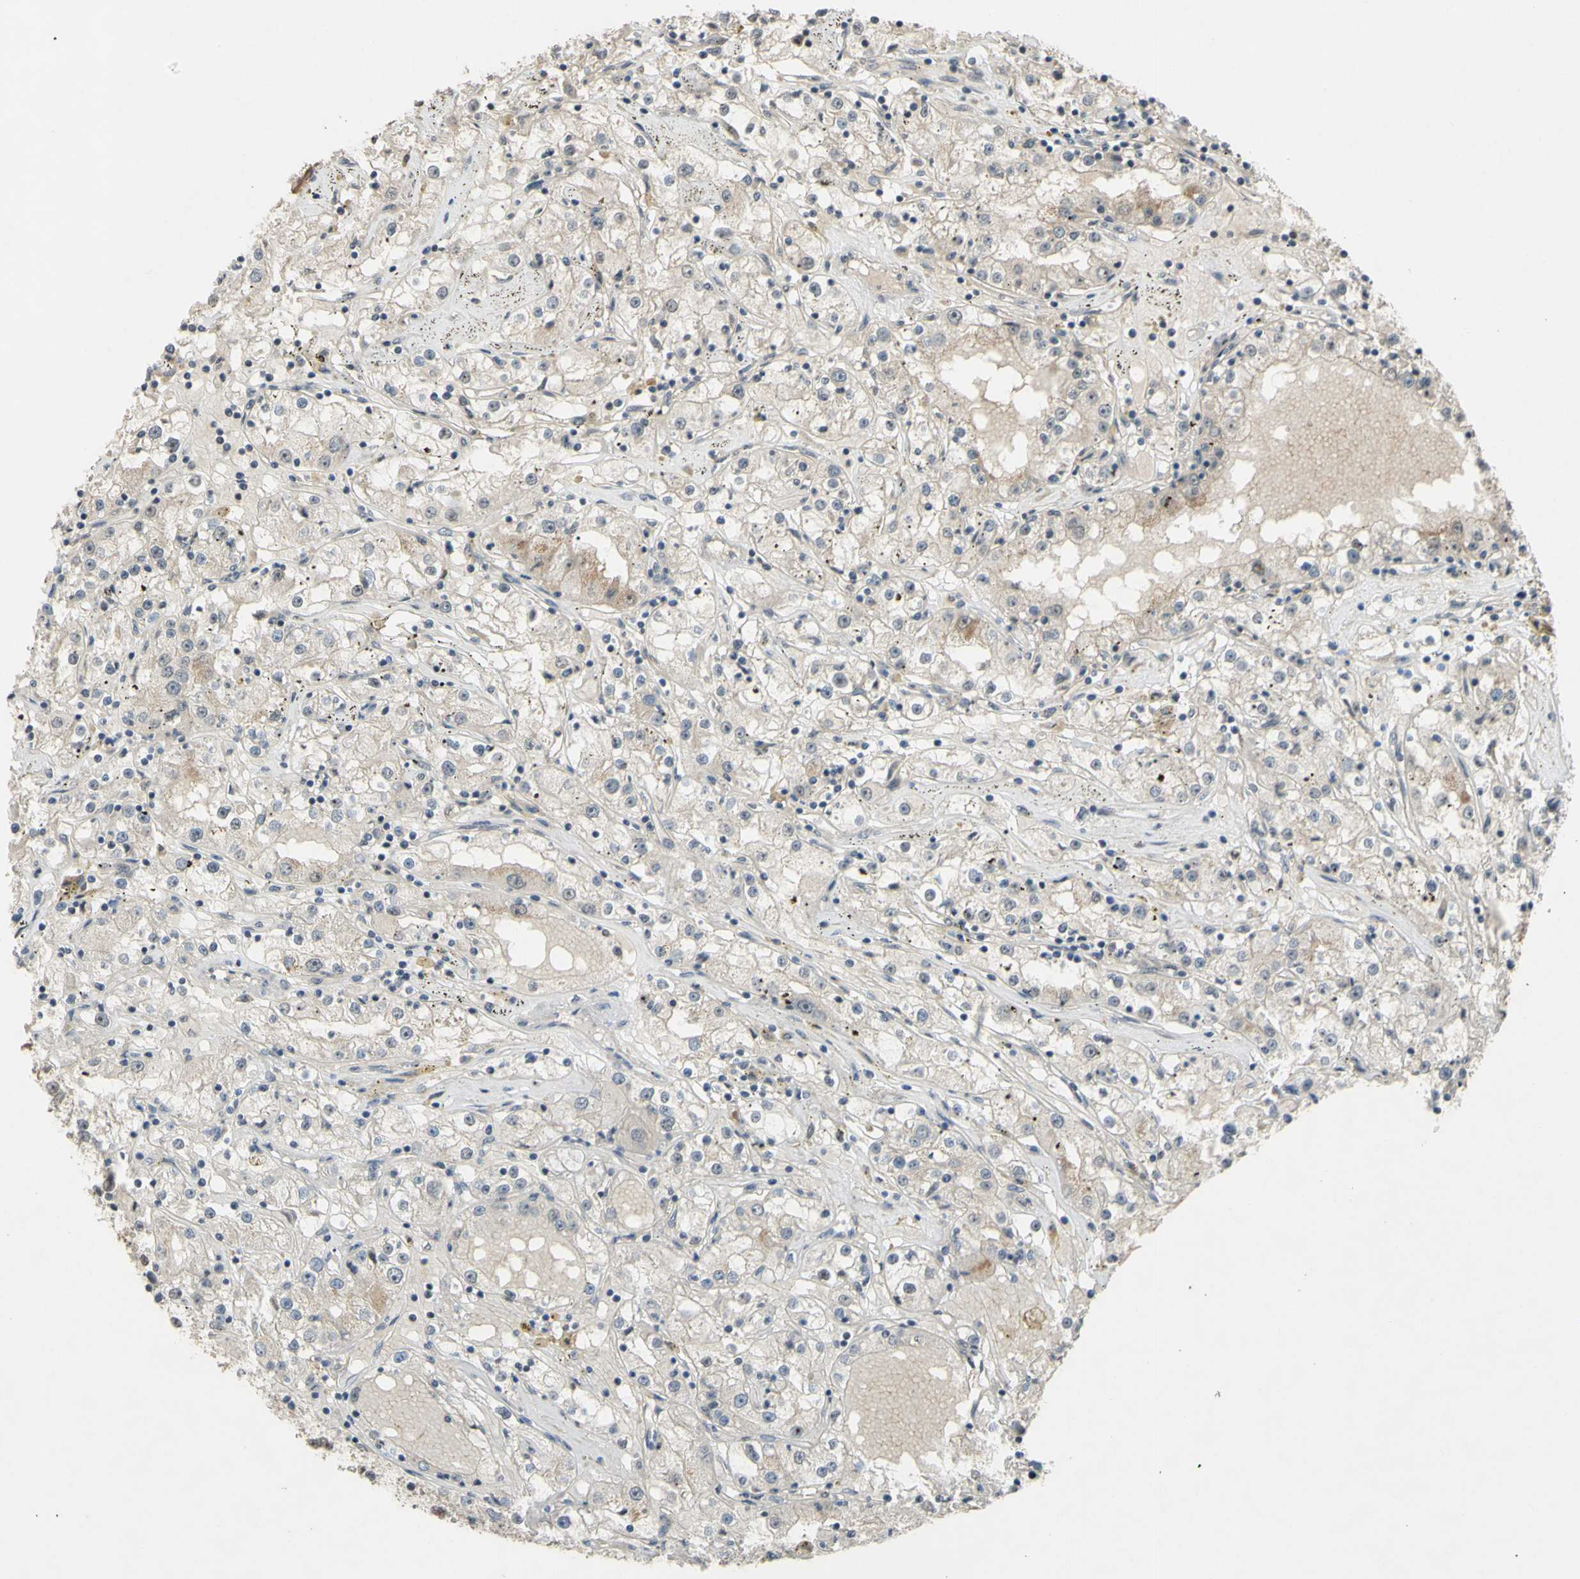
{"staining": {"intensity": "weak", "quantity": "<25%", "location": "cytoplasmic/membranous"}, "tissue": "renal cancer", "cell_type": "Tumor cells", "image_type": "cancer", "snomed": [{"axis": "morphology", "description": "Adenocarcinoma, NOS"}, {"axis": "topography", "description": "Kidney"}], "caption": "Renal cancer was stained to show a protein in brown. There is no significant positivity in tumor cells.", "gene": "ALK", "patient": {"sex": "male", "age": 56}}